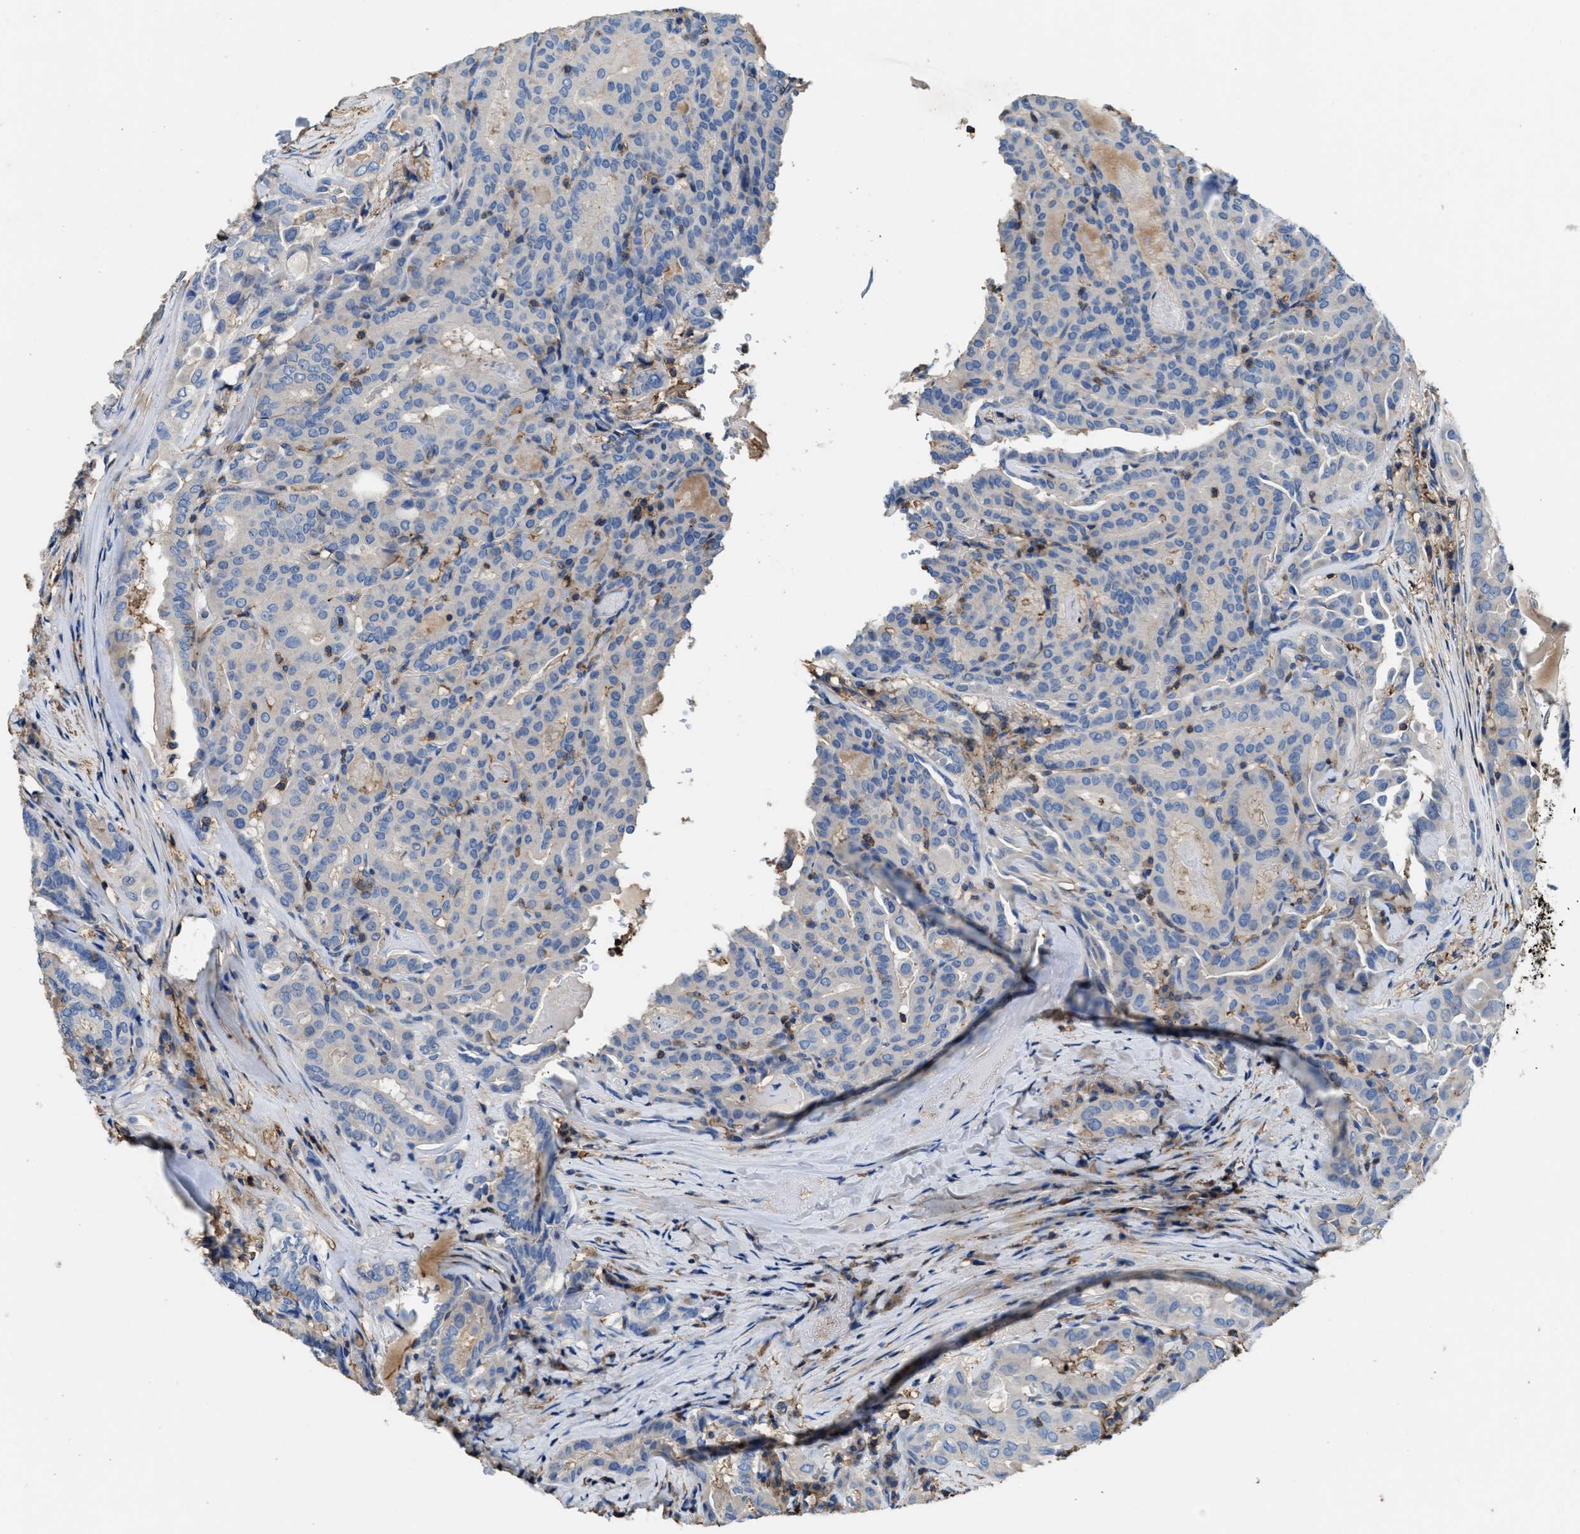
{"staining": {"intensity": "negative", "quantity": "none", "location": "none"}, "tissue": "thyroid cancer", "cell_type": "Tumor cells", "image_type": "cancer", "snomed": [{"axis": "morphology", "description": "Papillary adenocarcinoma, NOS"}, {"axis": "topography", "description": "Thyroid gland"}], "caption": "Immunohistochemical staining of thyroid papillary adenocarcinoma reveals no significant staining in tumor cells.", "gene": "KCNQ4", "patient": {"sex": "female", "age": 42}}